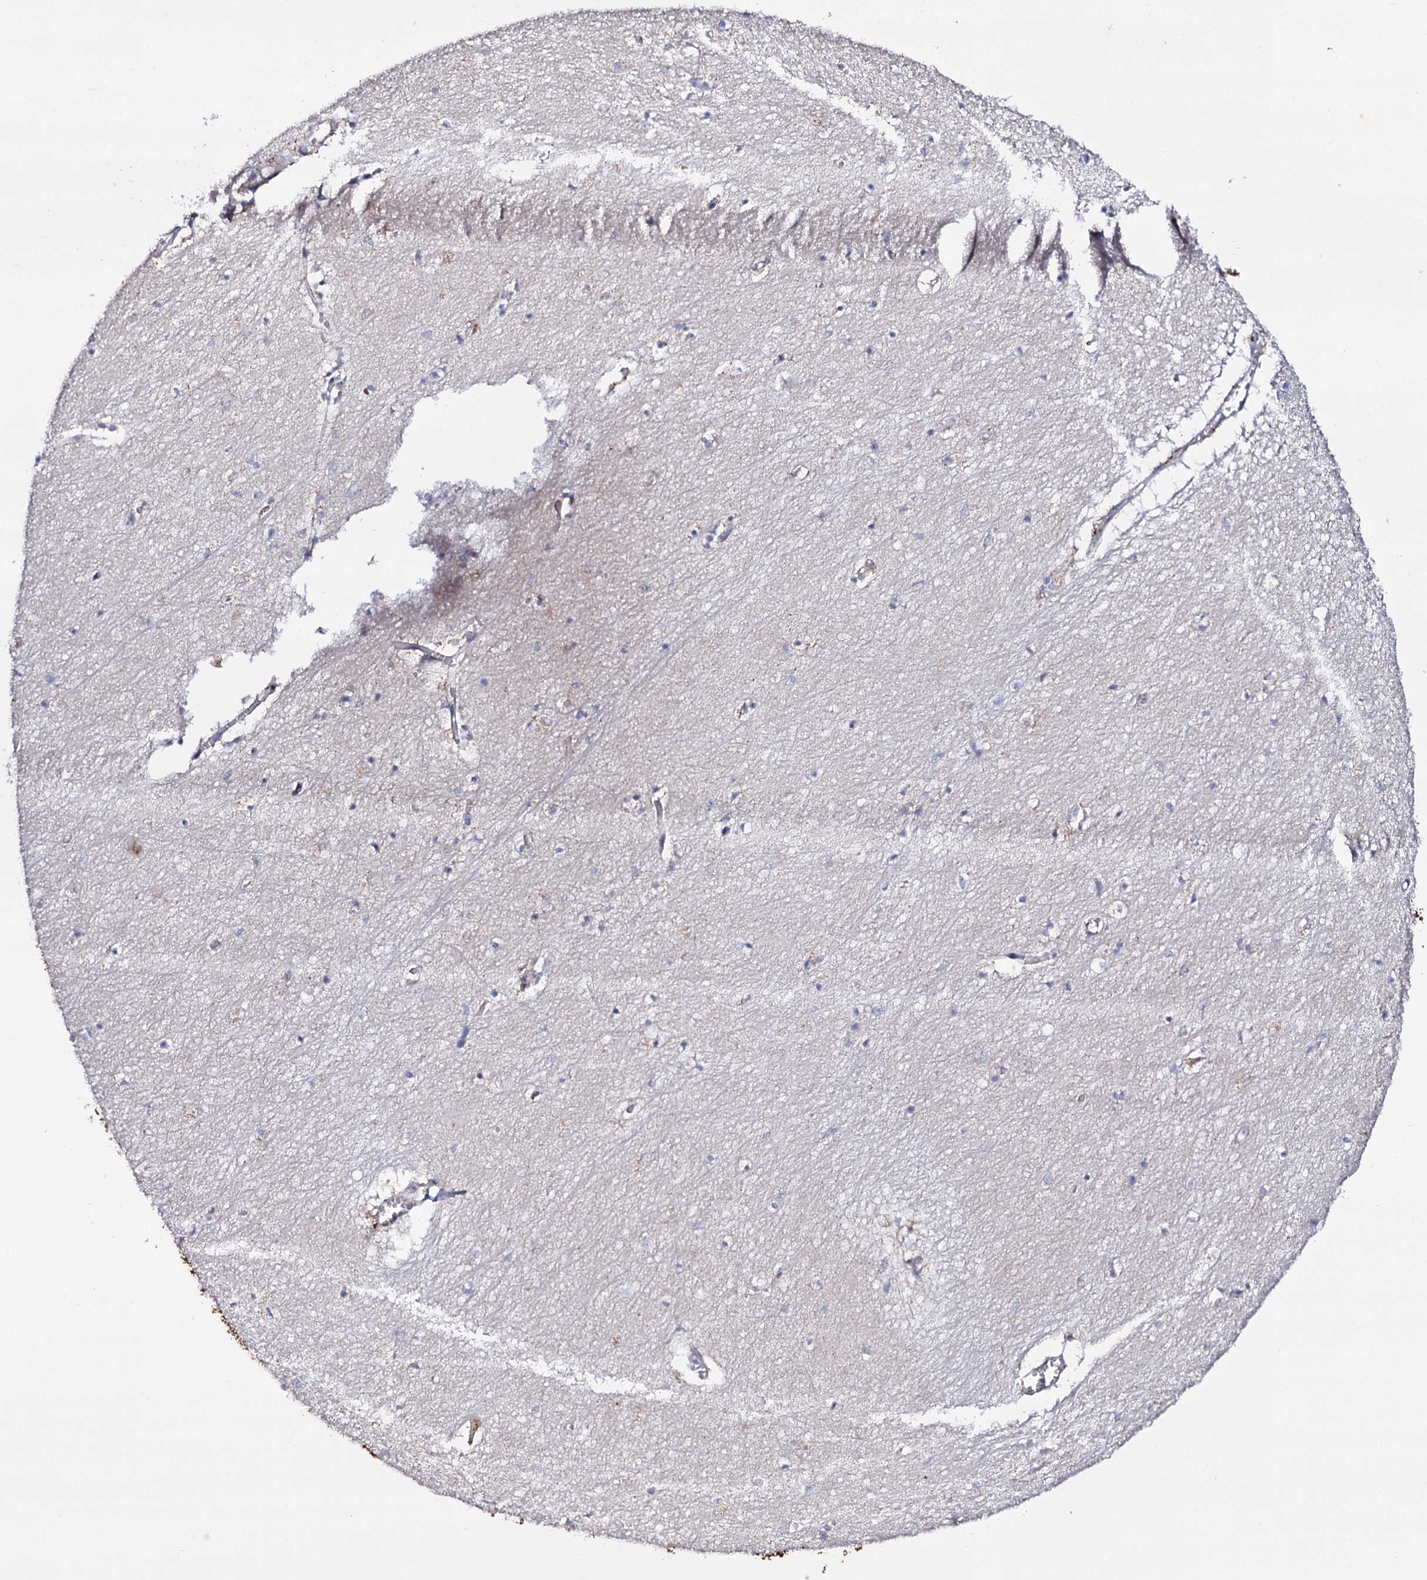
{"staining": {"intensity": "negative", "quantity": "none", "location": "none"}, "tissue": "hippocampus", "cell_type": "Glial cells", "image_type": "normal", "snomed": [{"axis": "morphology", "description": "Normal tissue, NOS"}, {"axis": "topography", "description": "Hippocampus"}], "caption": "This is an IHC image of unremarkable human hippocampus. There is no expression in glial cells.", "gene": "TCAF2C", "patient": {"sex": "female", "age": 64}}